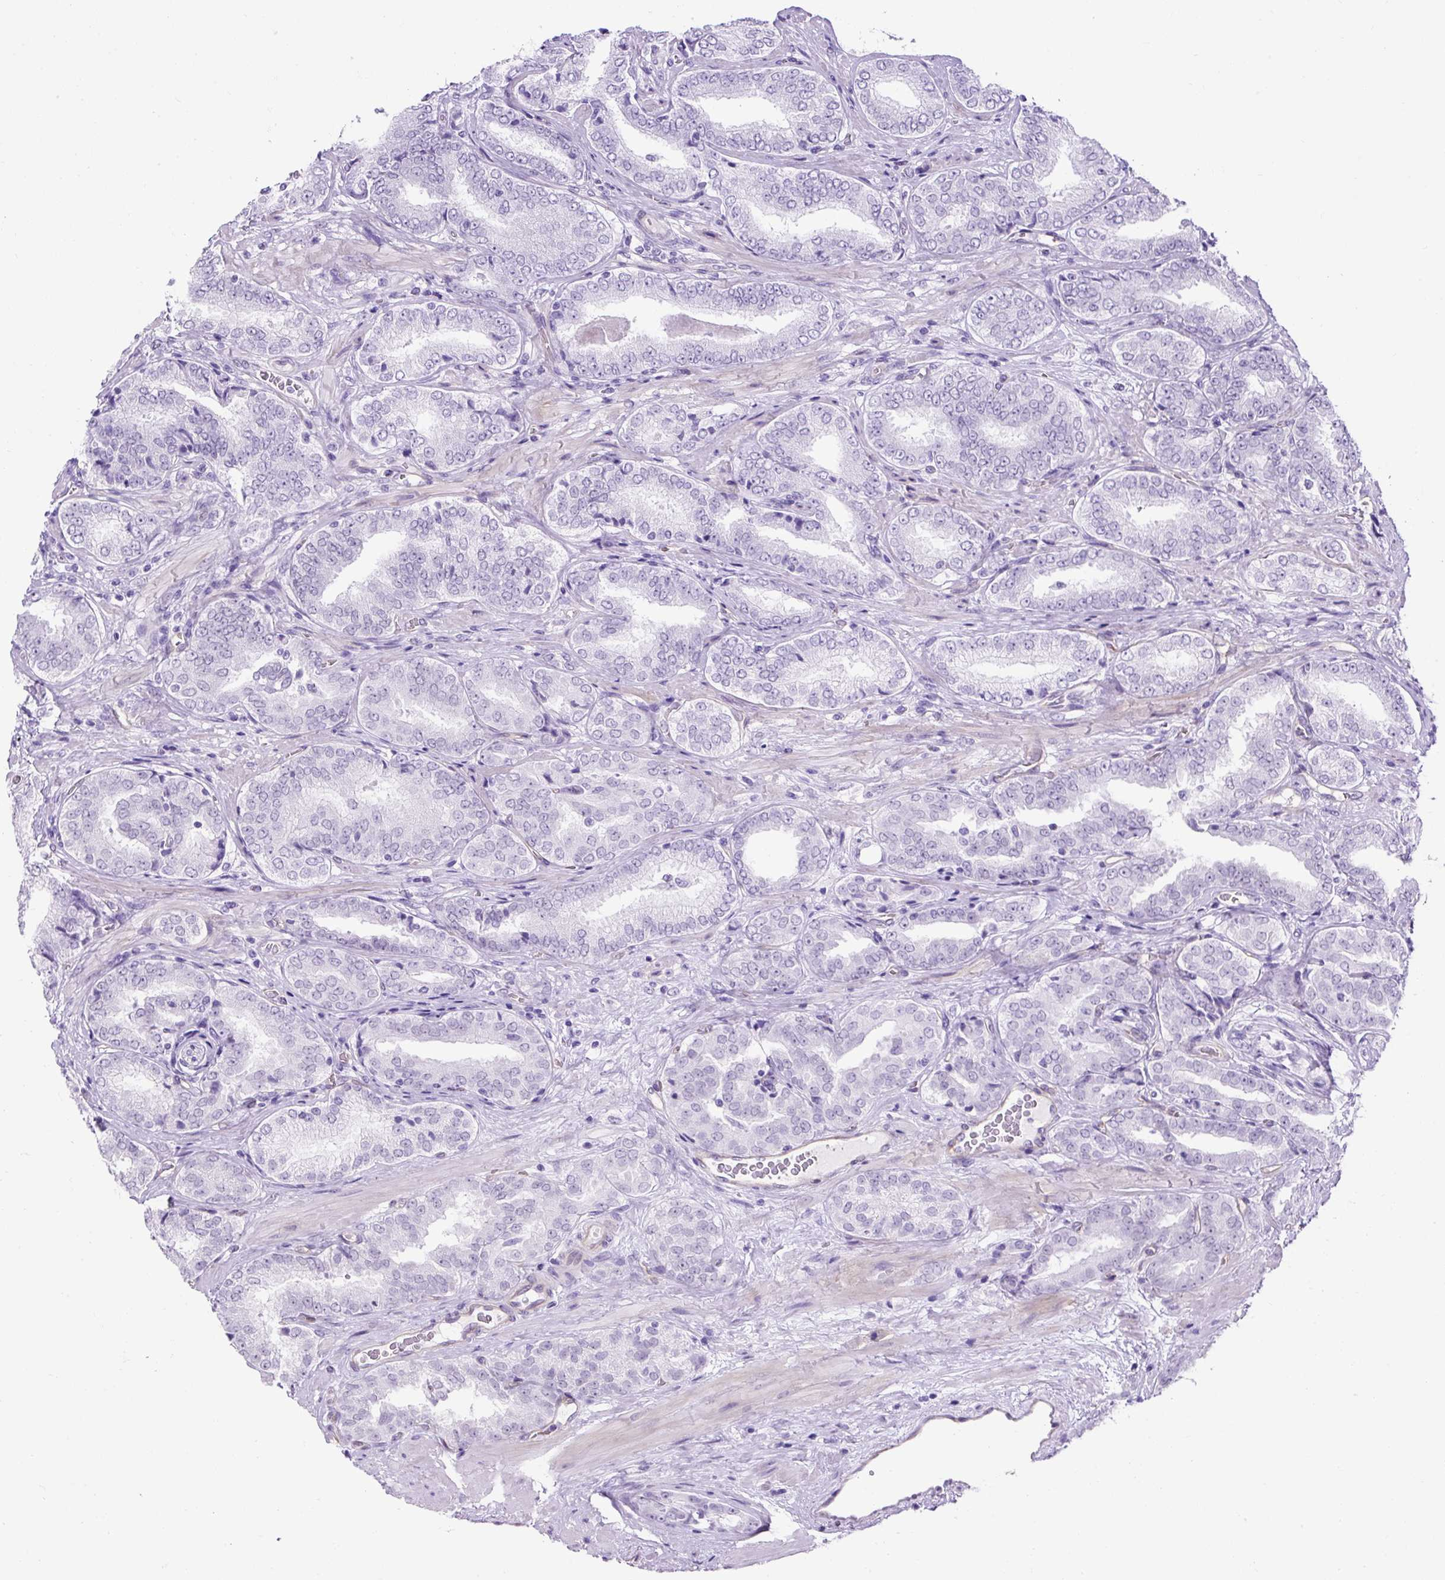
{"staining": {"intensity": "negative", "quantity": "none", "location": "none"}, "tissue": "prostate cancer", "cell_type": "Tumor cells", "image_type": "cancer", "snomed": [{"axis": "morphology", "description": "Adenocarcinoma, High grade"}, {"axis": "topography", "description": "Prostate"}], "caption": "Tumor cells are negative for protein expression in human high-grade adenocarcinoma (prostate). (Brightfield microscopy of DAB IHC at high magnification).", "gene": "KRT12", "patient": {"sex": "male", "age": 72}}